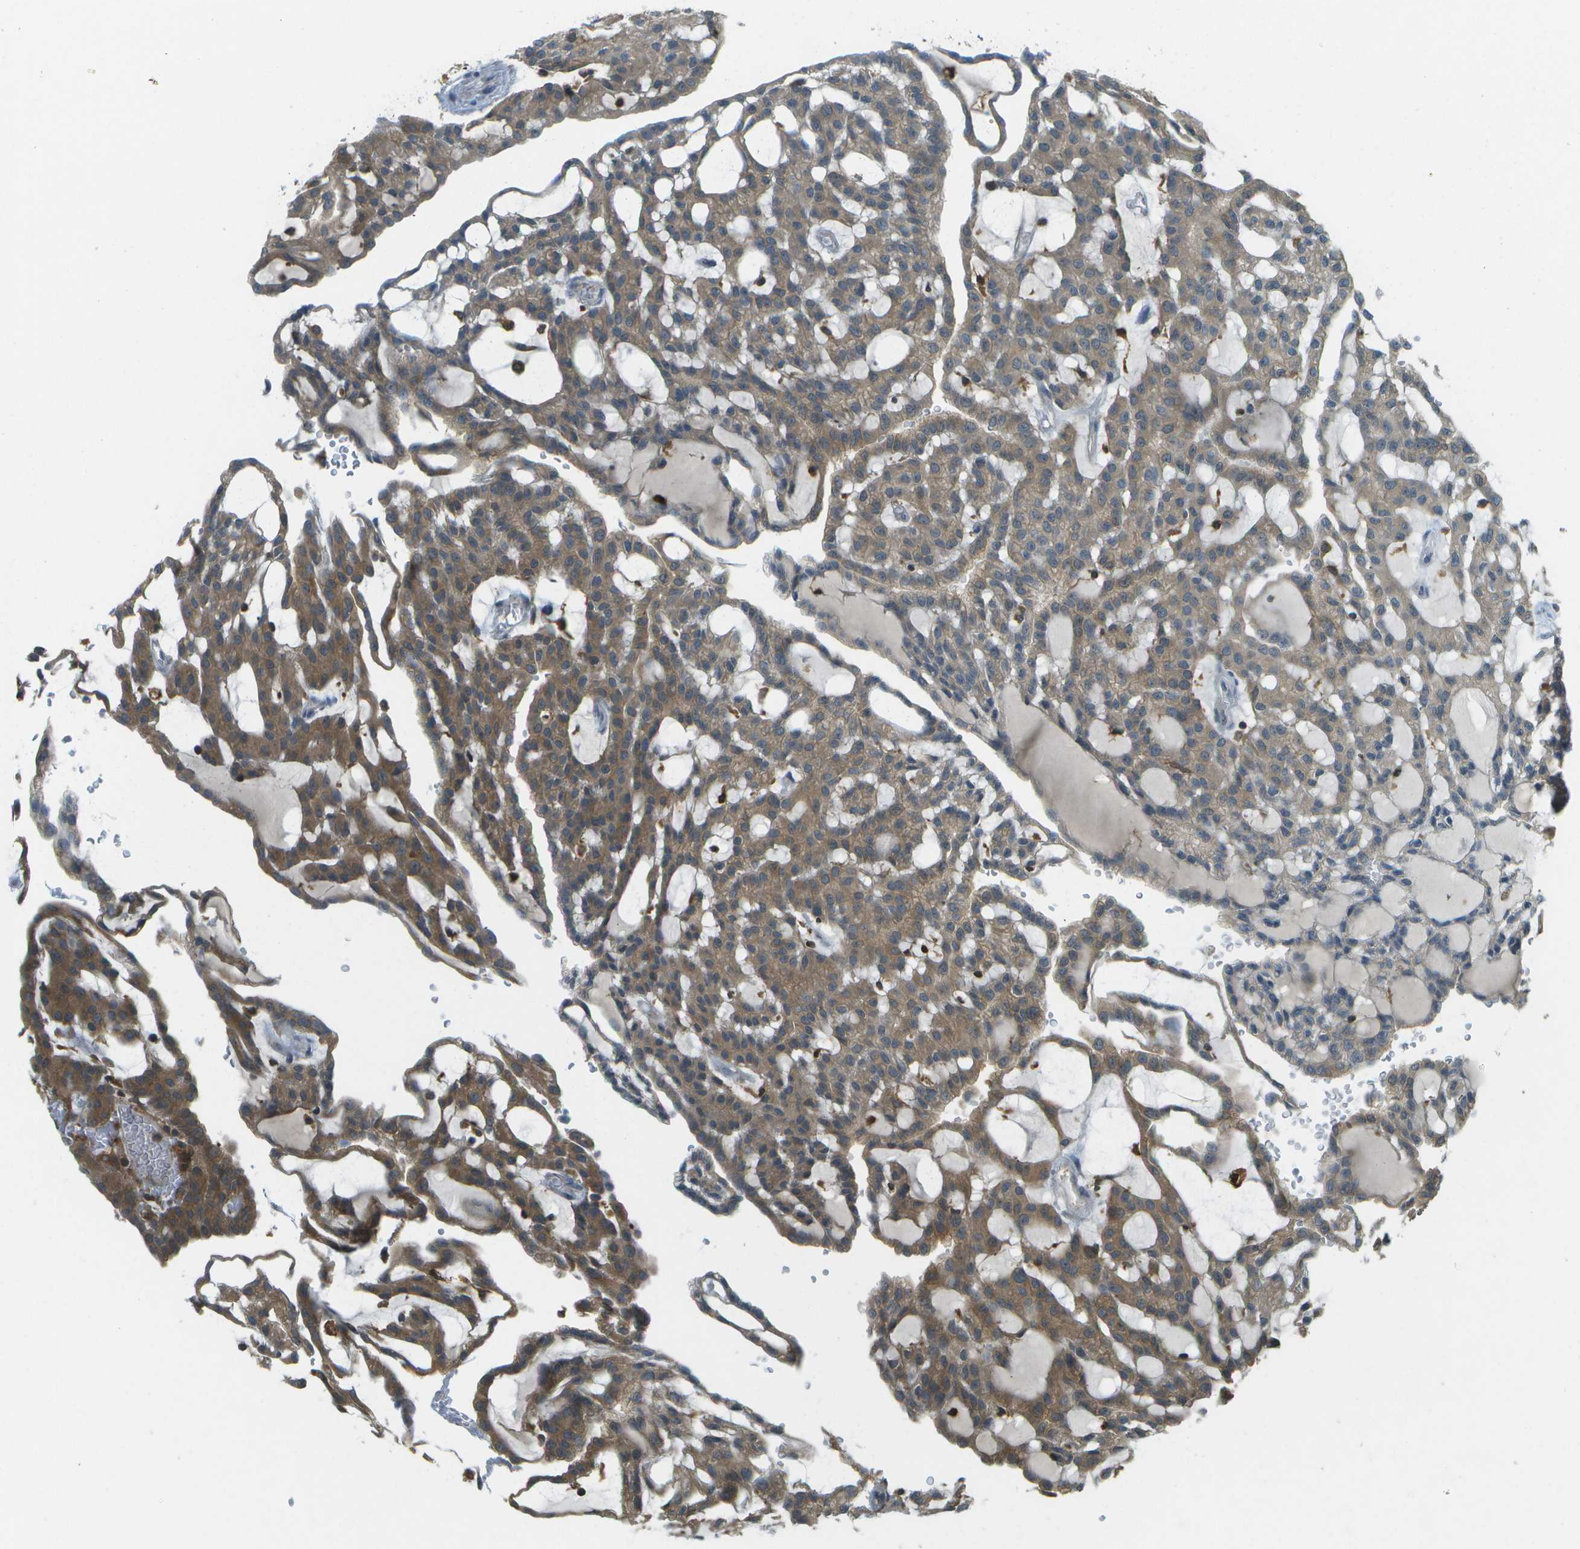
{"staining": {"intensity": "moderate", "quantity": ">75%", "location": "cytoplasmic/membranous"}, "tissue": "renal cancer", "cell_type": "Tumor cells", "image_type": "cancer", "snomed": [{"axis": "morphology", "description": "Adenocarcinoma, NOS"}, {"axis": "topography", "description": "Kidney"}], "caption": "Tumor cells display moderate cytoplasmic/membranous expression in approximately >75% of cells in renal cancer.", "gene": "CDH23", "patient": {"sex": "male", "age": 63}}